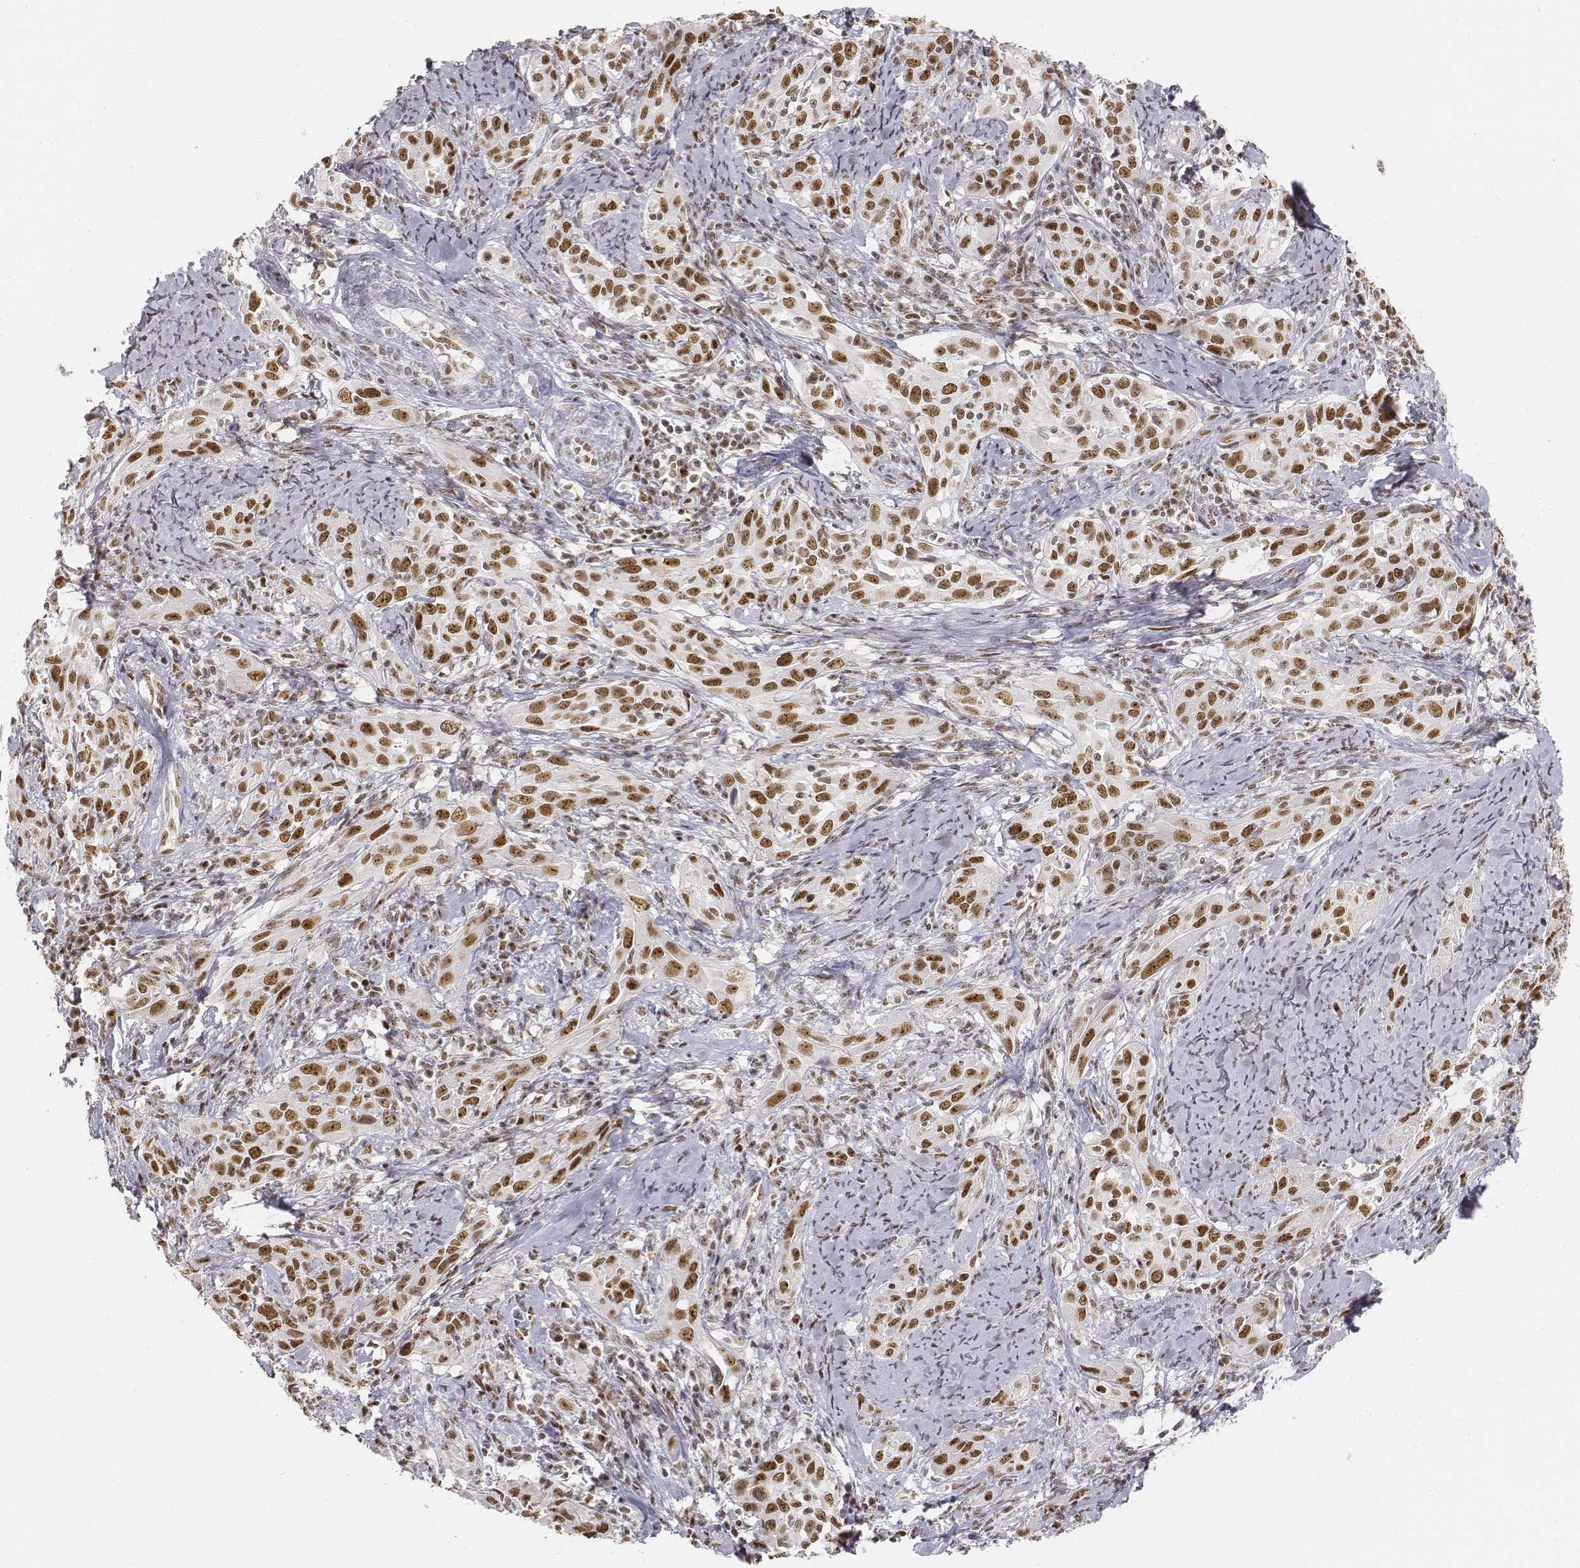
{"staining": {"intensity": "strong", "quantity": ">75%", "location": "nuclear"}, "tissue": "cervical cancer", "cell_type": "Tumor cells", "image_type": "cancer", "snomed": [{"axis": "morphology", "description": "Squamous cell carcinoma, NOS"}, {"axis": "topography", "description": "Cervix"}], "caption": "Human cervical squamous cell carcinoma stained with a protein marker shows strong staining in tumor cells.", "gene": "PHF6", "patient": {"sex": "female", "age": 51}}